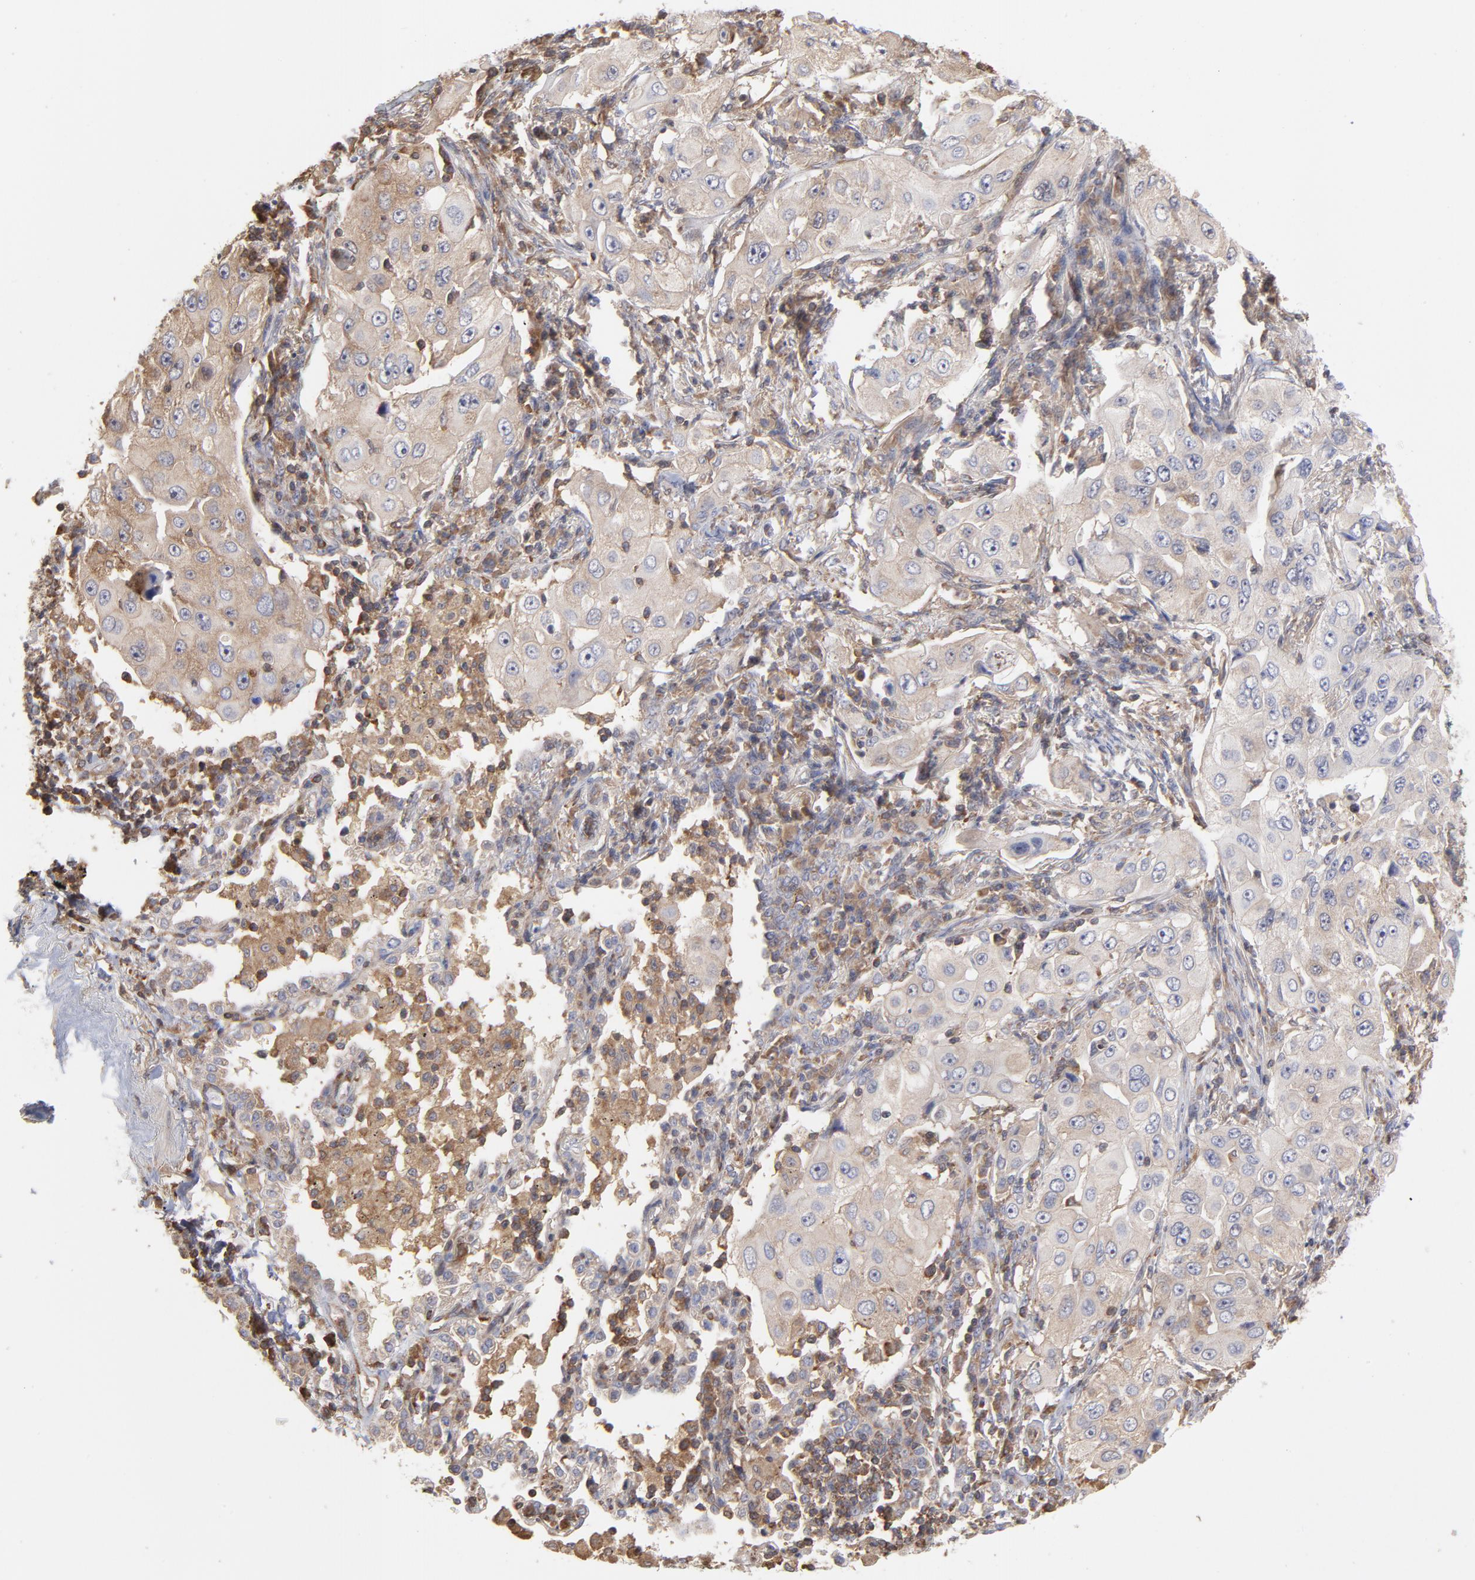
{"staining": {"intensity": "weak", "quantity": ">75%", "location": "cytoplasmic/membranous"}, "tissue": "lung cancer", "cell_type": "Tumor cells", "image_type": "cancer", "snomed": [{"axis": "morphology", "description": "Adenocarcinoma, NOS"}, {"axis": "topography", "description": "Lung"}], "caption": "Protein staining demonstrates weak cytoplasmic/membranous expression in approximately >75% of tumor cells in lung adenocarcinoma.", "gene": "MAPRE1", "patient": {"sex": "male", "age": 84}}